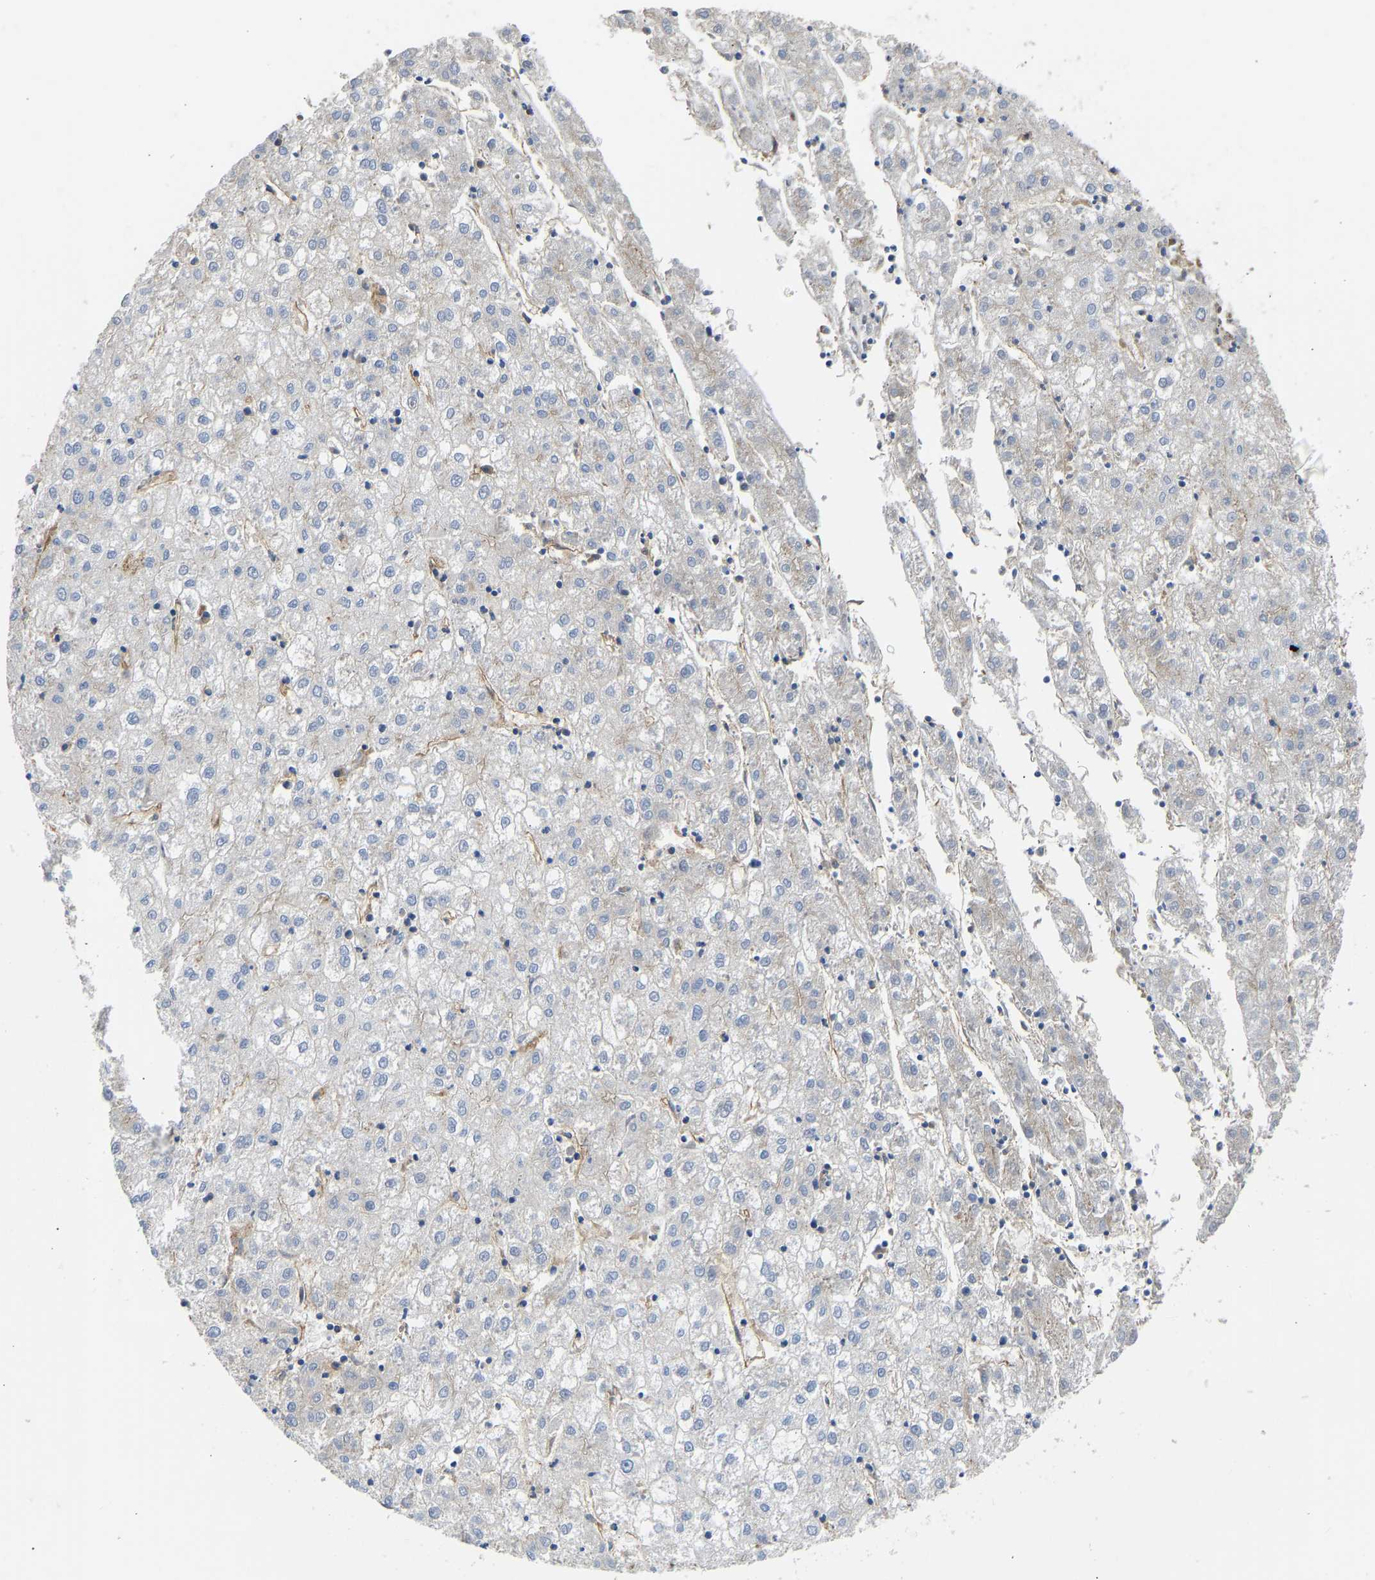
{"staining": {"intensity": "negative", "quantity": "none", "location": "none"}, "tissue": "liver cancer", "cell_type": "Tumor cells", "image_type": "cancer", "snomed": [{"axis": "morphology", "description": "Carcinoma, Hepatocellular, NOS"}, {"axis": "topography", "description": "Liver"}], "caption": "Tumor cells show no significant expression in liver cancer.", "gene": "MYO1C", "patient": {"sex": "male", "age": 72}}